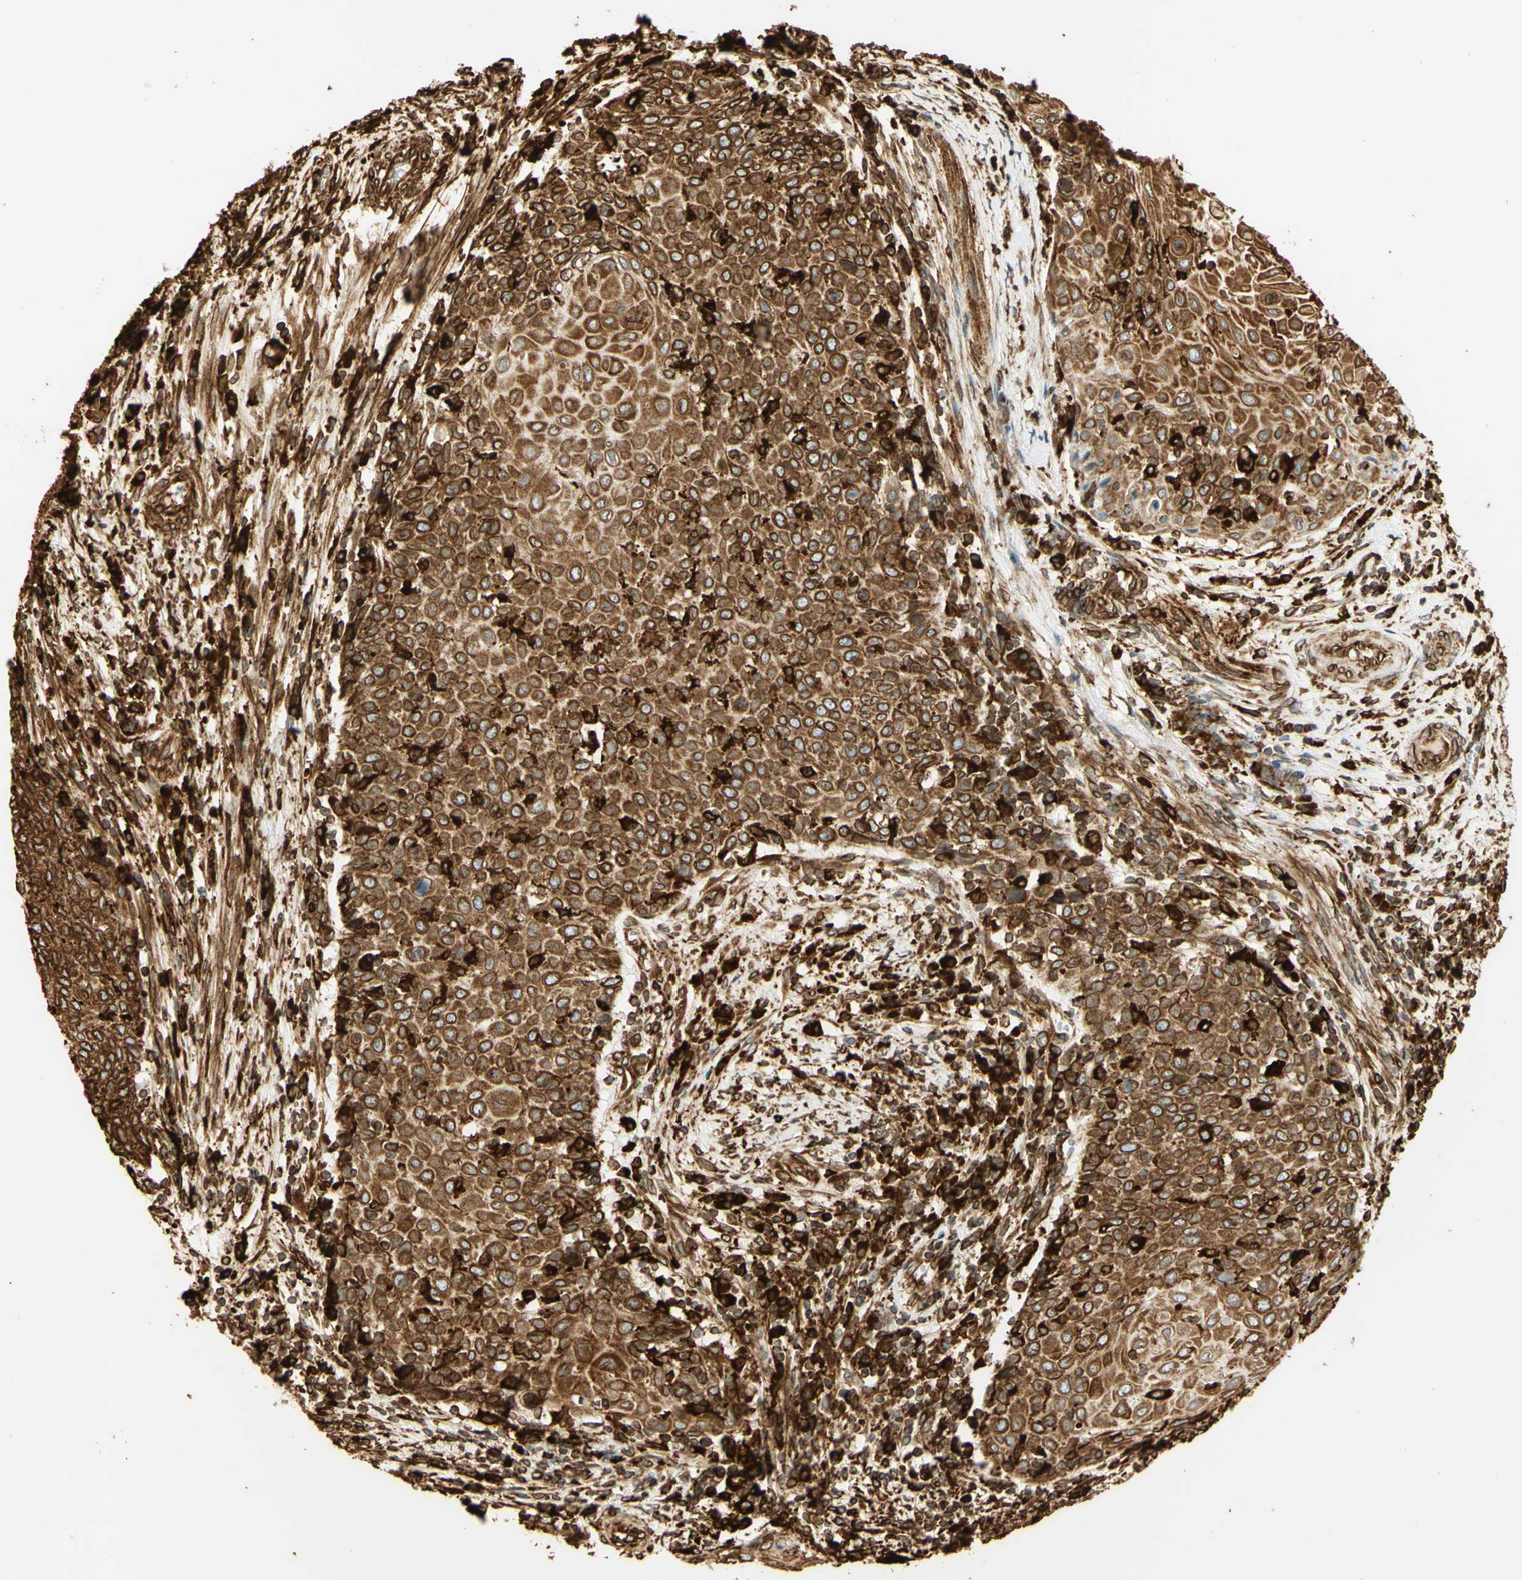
{"staining": {"intensity": "strong", "quantity": ">75%", "location": "cytoplasmic/membranous"}, "tissue": "cervical cancer", "cell_type": "Tumor cells", "image_type": "cancer", "snomed": [{"axis": "morphology", "description": "Squamous cell carcinoma, NOS"}, {"axis": "topography", "description": "Cervix"}], "caption": "This image demonstrates immunohistochemistry staining of human cervical cancer (squamous cell carcinoma), with high strong cytoplasmic/membranous positivity in about >75% of tumor cells.", "gene": "CANX", "patient": {"sex": "female", "age": 39}}